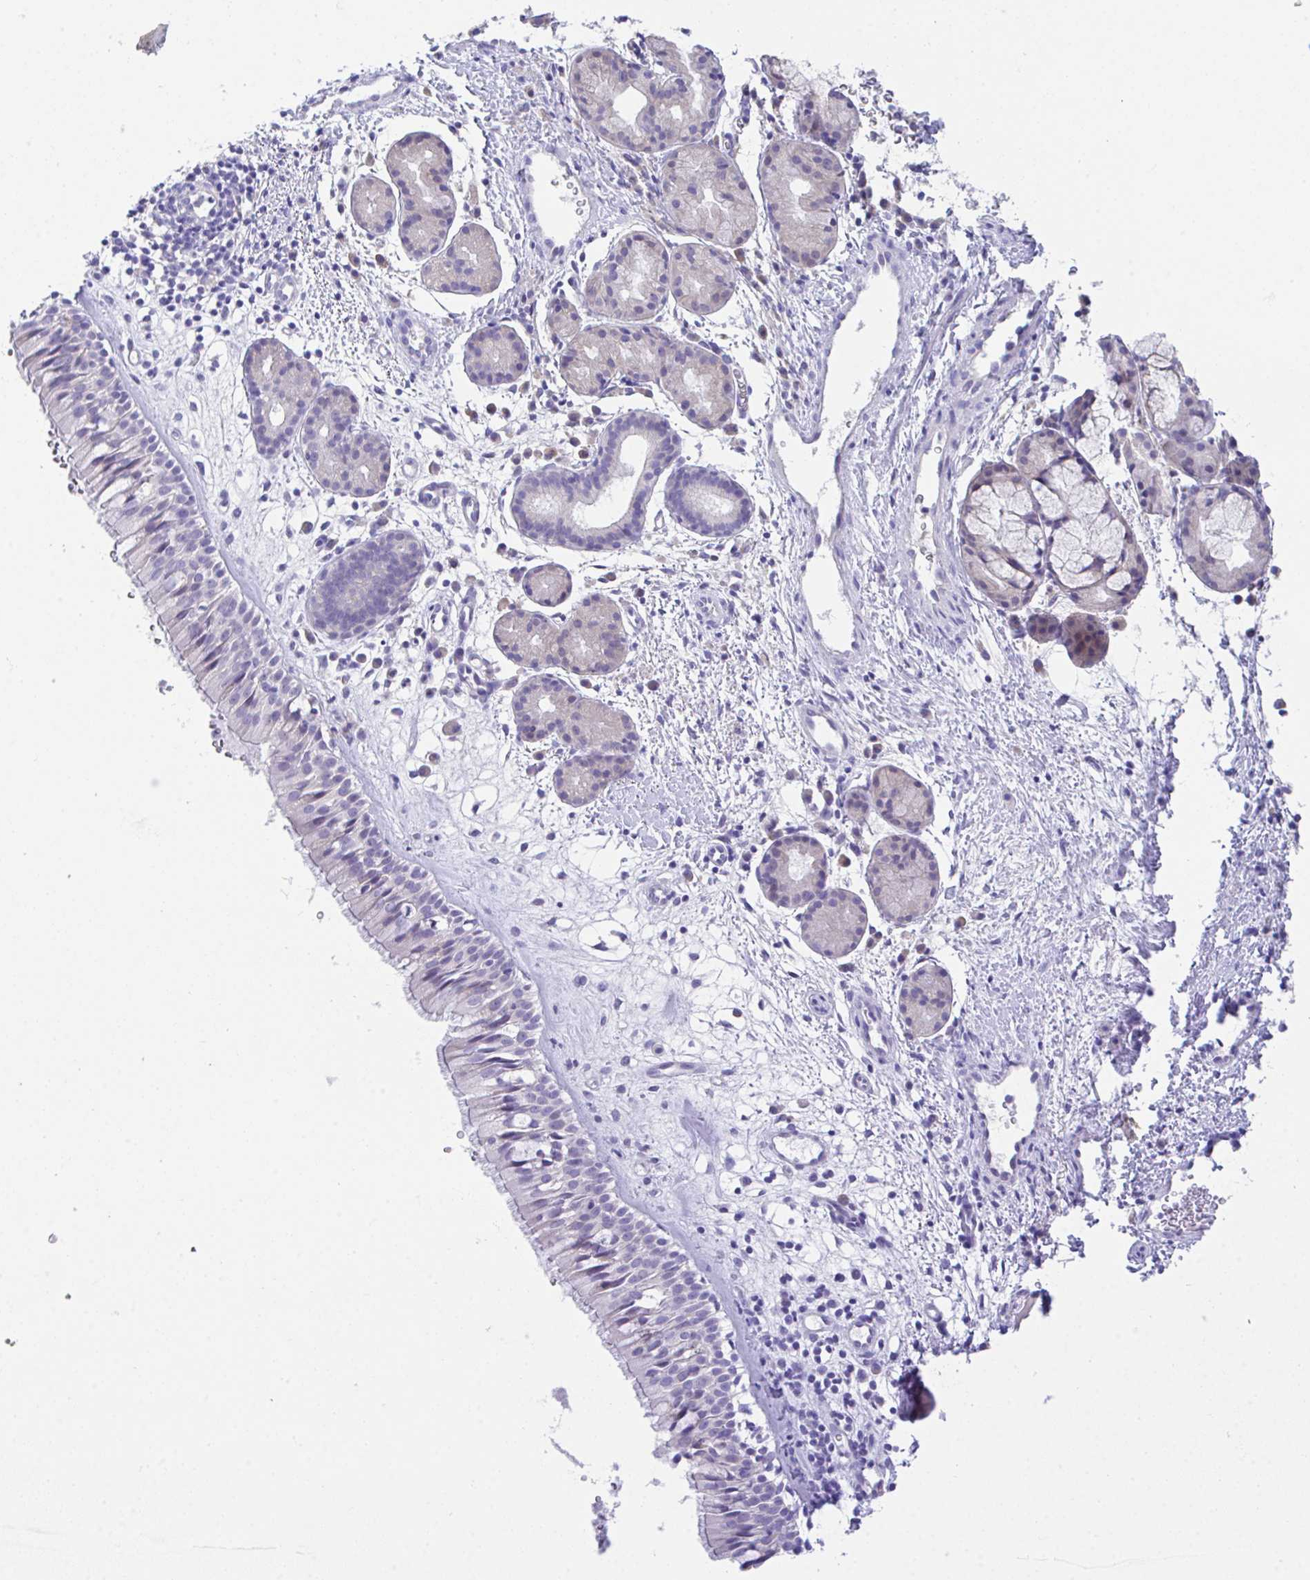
{"staining": {"intensity": "negative", "quantity": "none", "location": "none"}, "tissue": "nasopharynx", "cell_type": "Respiratory epithelial cells", "image_type": "normal", "snomed": [{"axis": "morphology", "description": "Normal tissue, NOS"}, {"axis": "topography", "description": "Nasopharynx"}], "caption": "Respiratory epithelial cells show no significant expression in unremarkable nasopharynx. (DAB (3,3'-diaminobenzidine) immunohistochemistry visualized using brightfield microscopy, high magnification).", "gene": "HOXB4", "patient": {"sex": "male", "age": 65}}